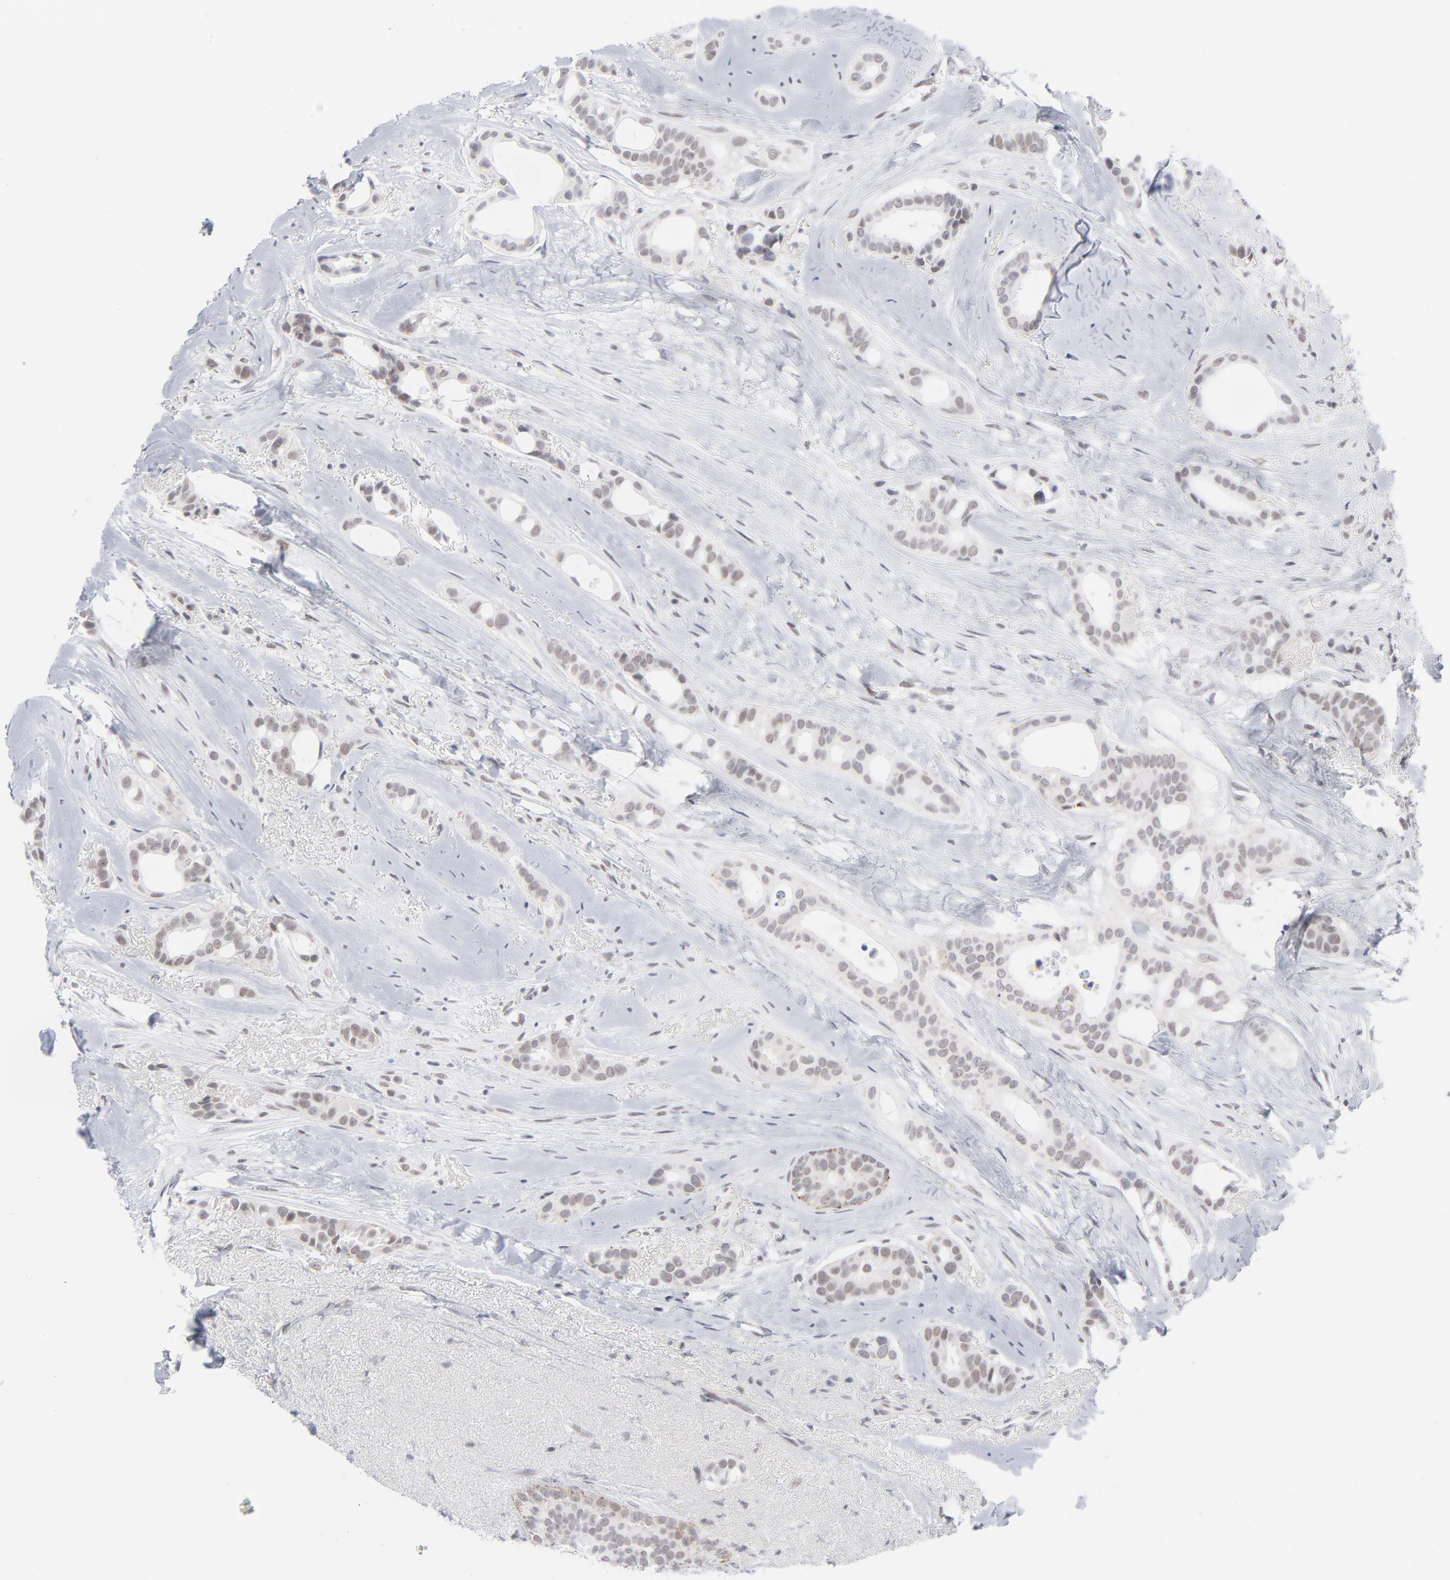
{"staining": {"intensity": "weak", "quantity": "25%-75%", "location": "nuclear"}, "tissue": "breast cancer", "cell_type": "Tumor cells", "image_type": "cancer", "snomed": [{"axis": "morphology", "description": "Duct carcinoma"}, {"axis": "topography", "description": "Breast"}], "caption": "Infiltrating ductal carcinoma (breast) was stained to show a protein in brown. There is low levels of weak nuclear positivity in about 25%-75% of tumor cells.", "gene": "BAP1", "patient": {"sex": "female", "age": 54}}